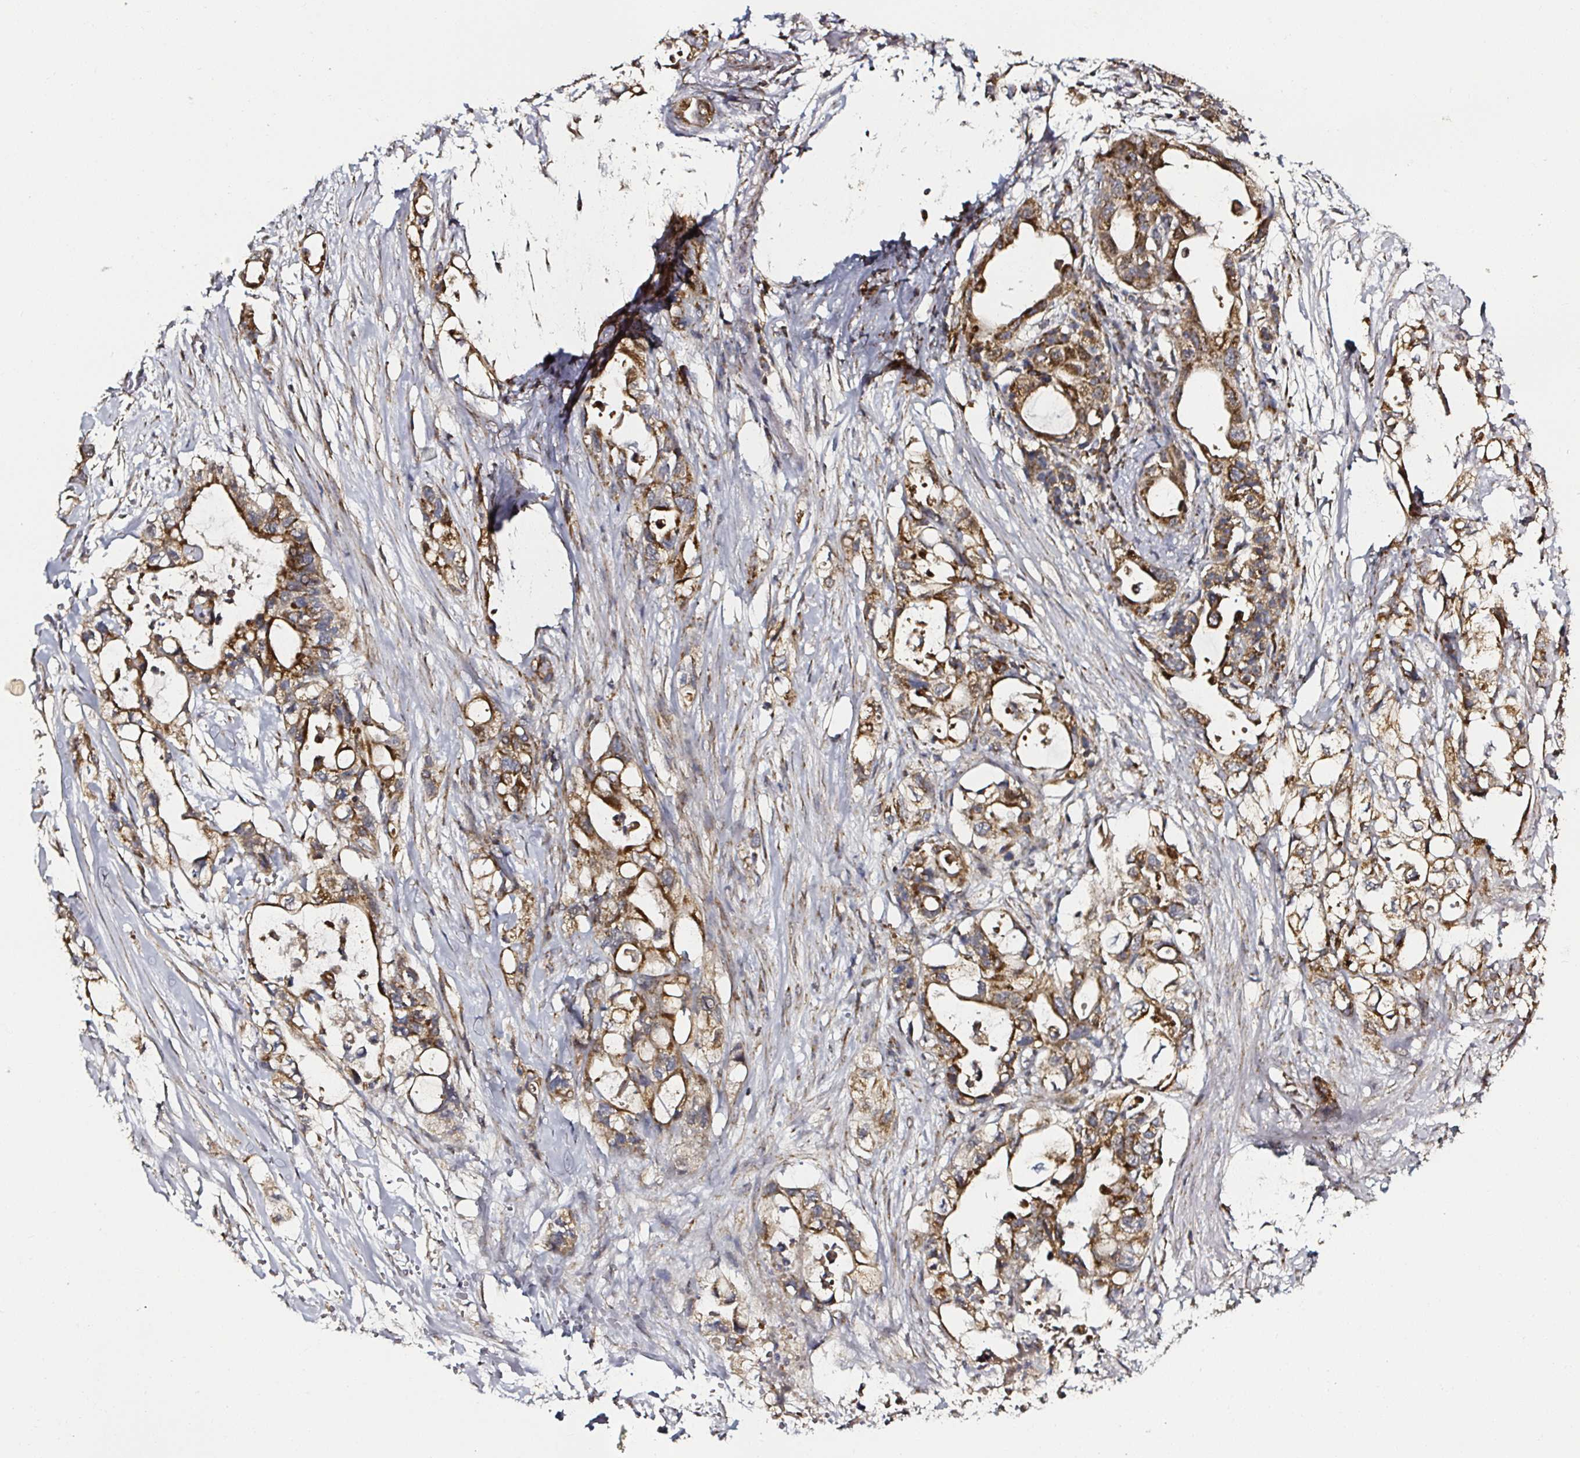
{"staining": {"intensity": "strong", "quantity": ">75%", "location": "cytoplasmic/membranous"}, "tissue": "pancreatic cancer", "cell_type": "Tumor cells", "image_type": "cancer", "snomed": [{"axis": "morphology", "description": "Adenocarcinoma, NOS"}, {"axis": "topography", "description": "Pancreas"}], "caption": "A micrograph of pancreatic adenocarcinoma stained for a protein demonstrates strong cytoplasmic/membranous brown staining in tumor cells.", "gene": "ATAD3B", "patient": {"sex": "female", "age": 72}}